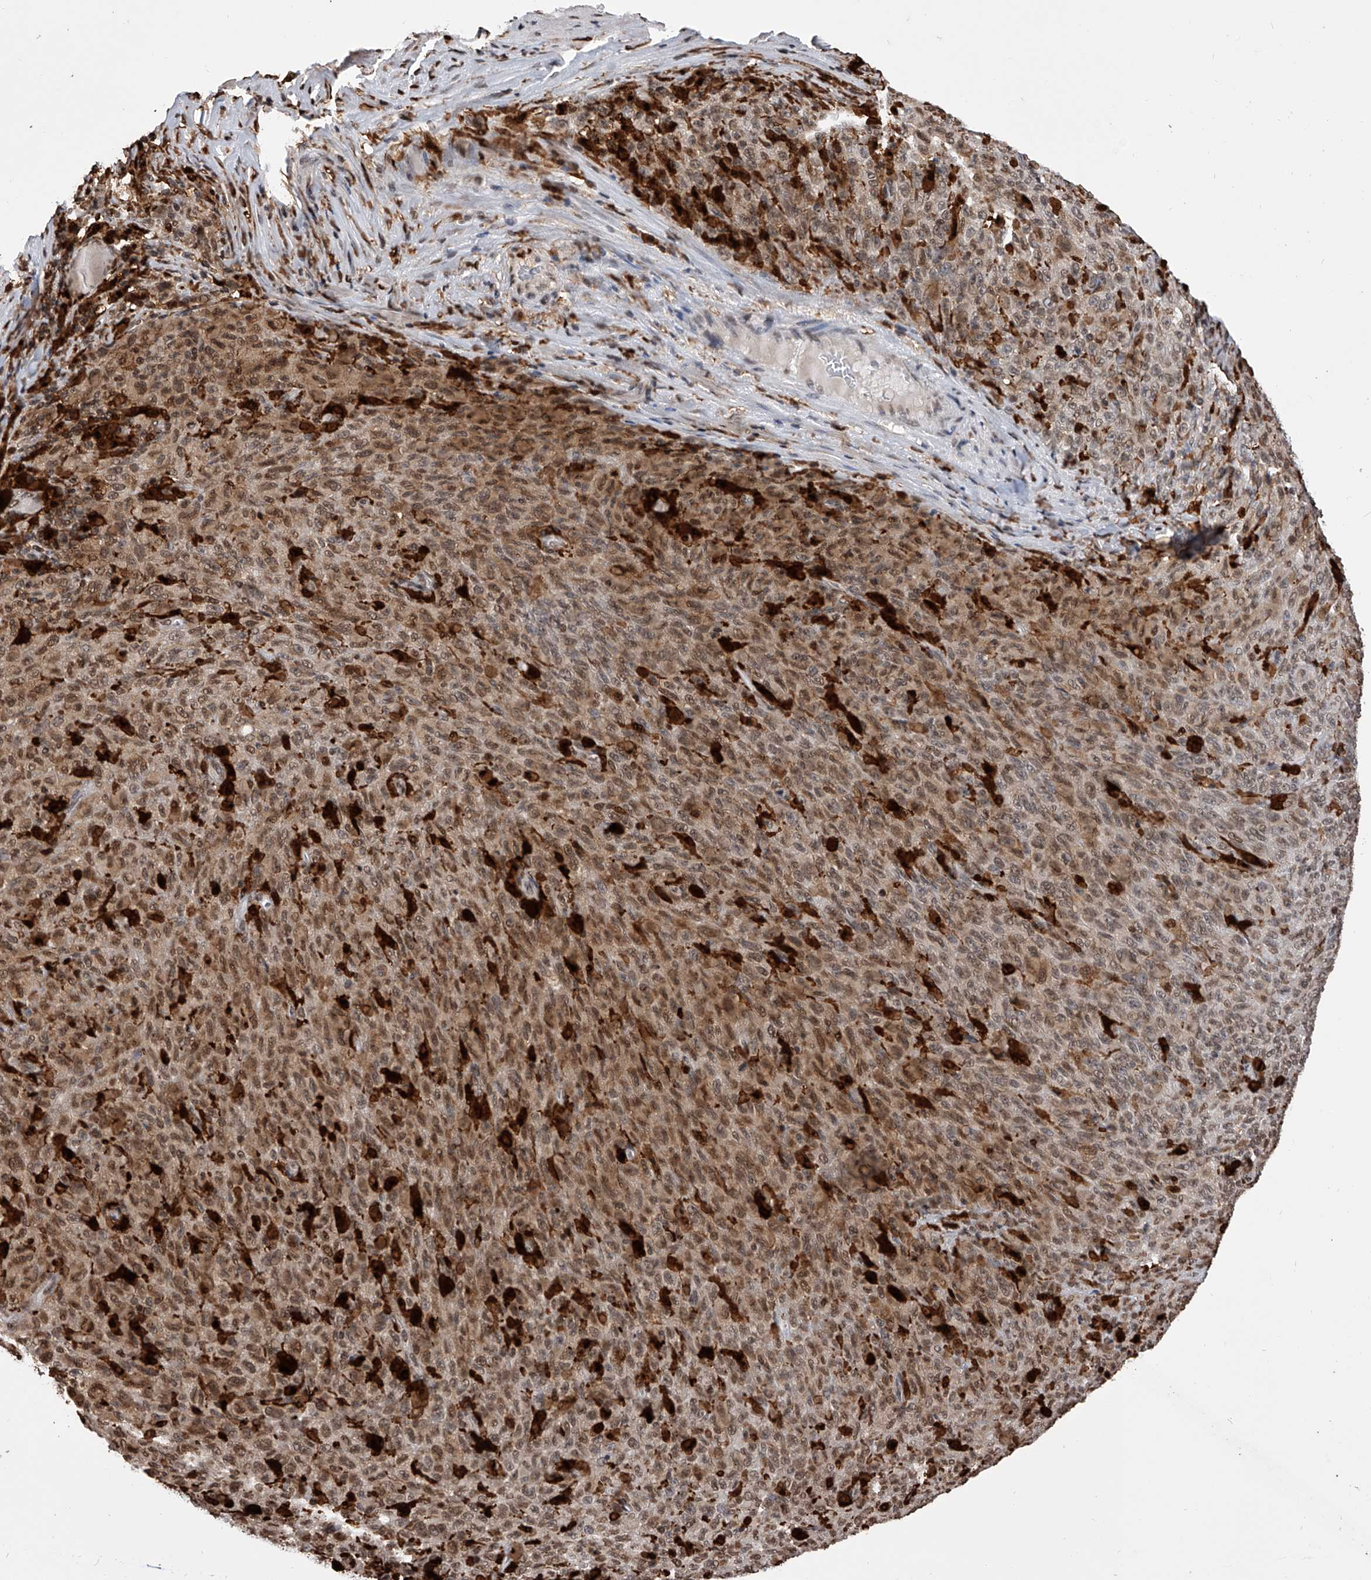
{"staining": {"intensity": "weak", "quantity": ">75%", "location": "cytoplasmic/membranous,nuclear"}, "tissue": "melanoma", "cell_type": "Tumor cells", "image_type": "cancer", "snomed": [{"axis": "morphology", "description": "Malignant melanoma, NOS"}, {"axis": "topography", "description": "Skin"}], "caption": "Immunohistochemical staining of human malignant melanoma reveals low levels of weak cytoplasmic/membranous and nuclear staining in about >75% of tumor cells.", "gene": "CFAP410", "patient": {"sex": "female", "age": 82}}